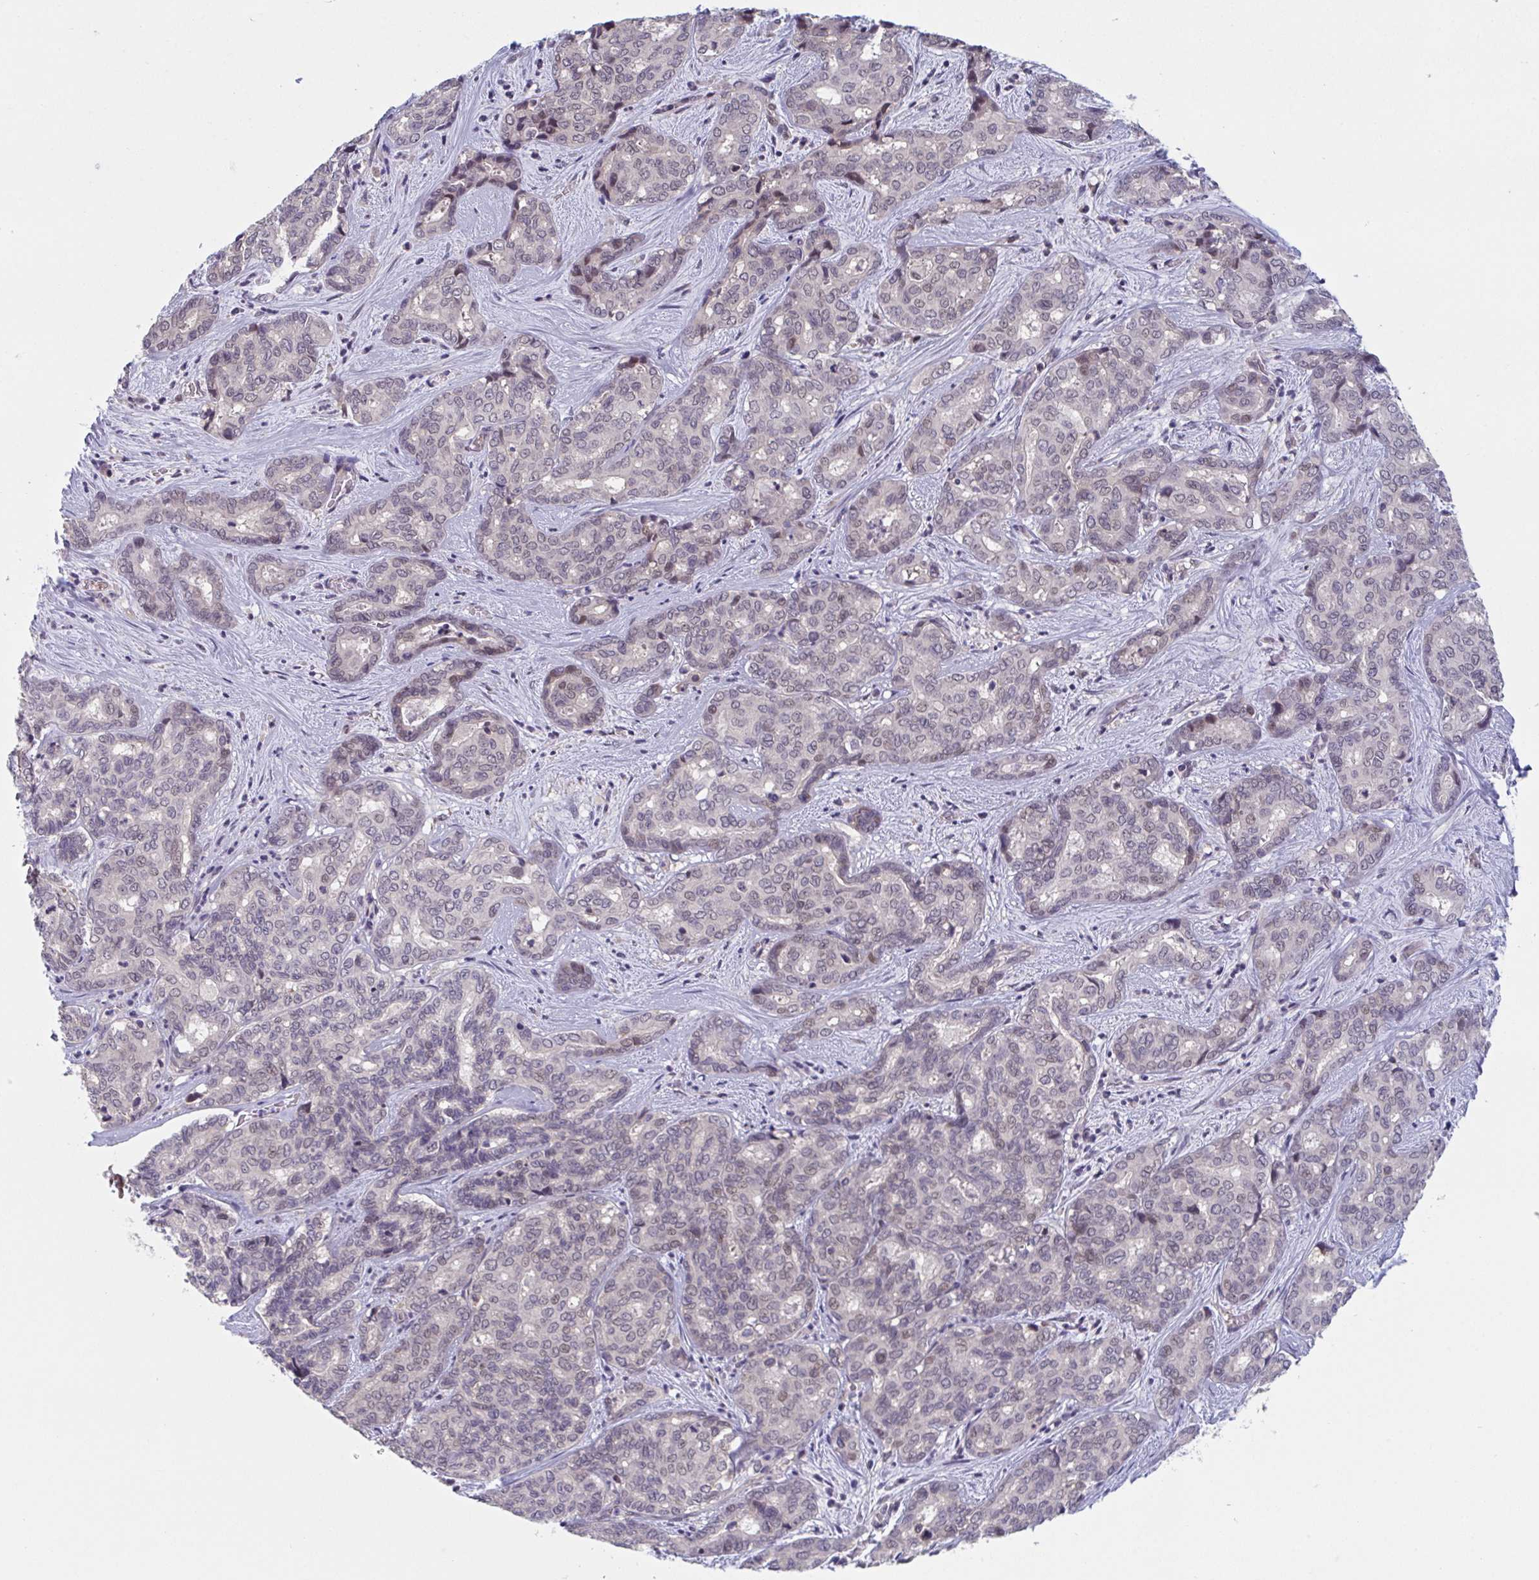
{"staining": {"intensity": "weak", "quantity": "25%-75%", "location": "nuclear"}, "tissue": "liver cancer", "cell_type": "Tumor cells", "image_type": "cancer", "snomed": [{"axis": "morphology", "description": "Cholangiocarcinoma"}, {"axis": "topography", "description": "Liver"}], "caption": "Protein staining of cholangiocarcinoma (liver) tissue shows weak nuclear staining in about 25%-75% of tumor cells.", "gene": "RIOK1", "patient": {"sex": "female", "age": 64}}